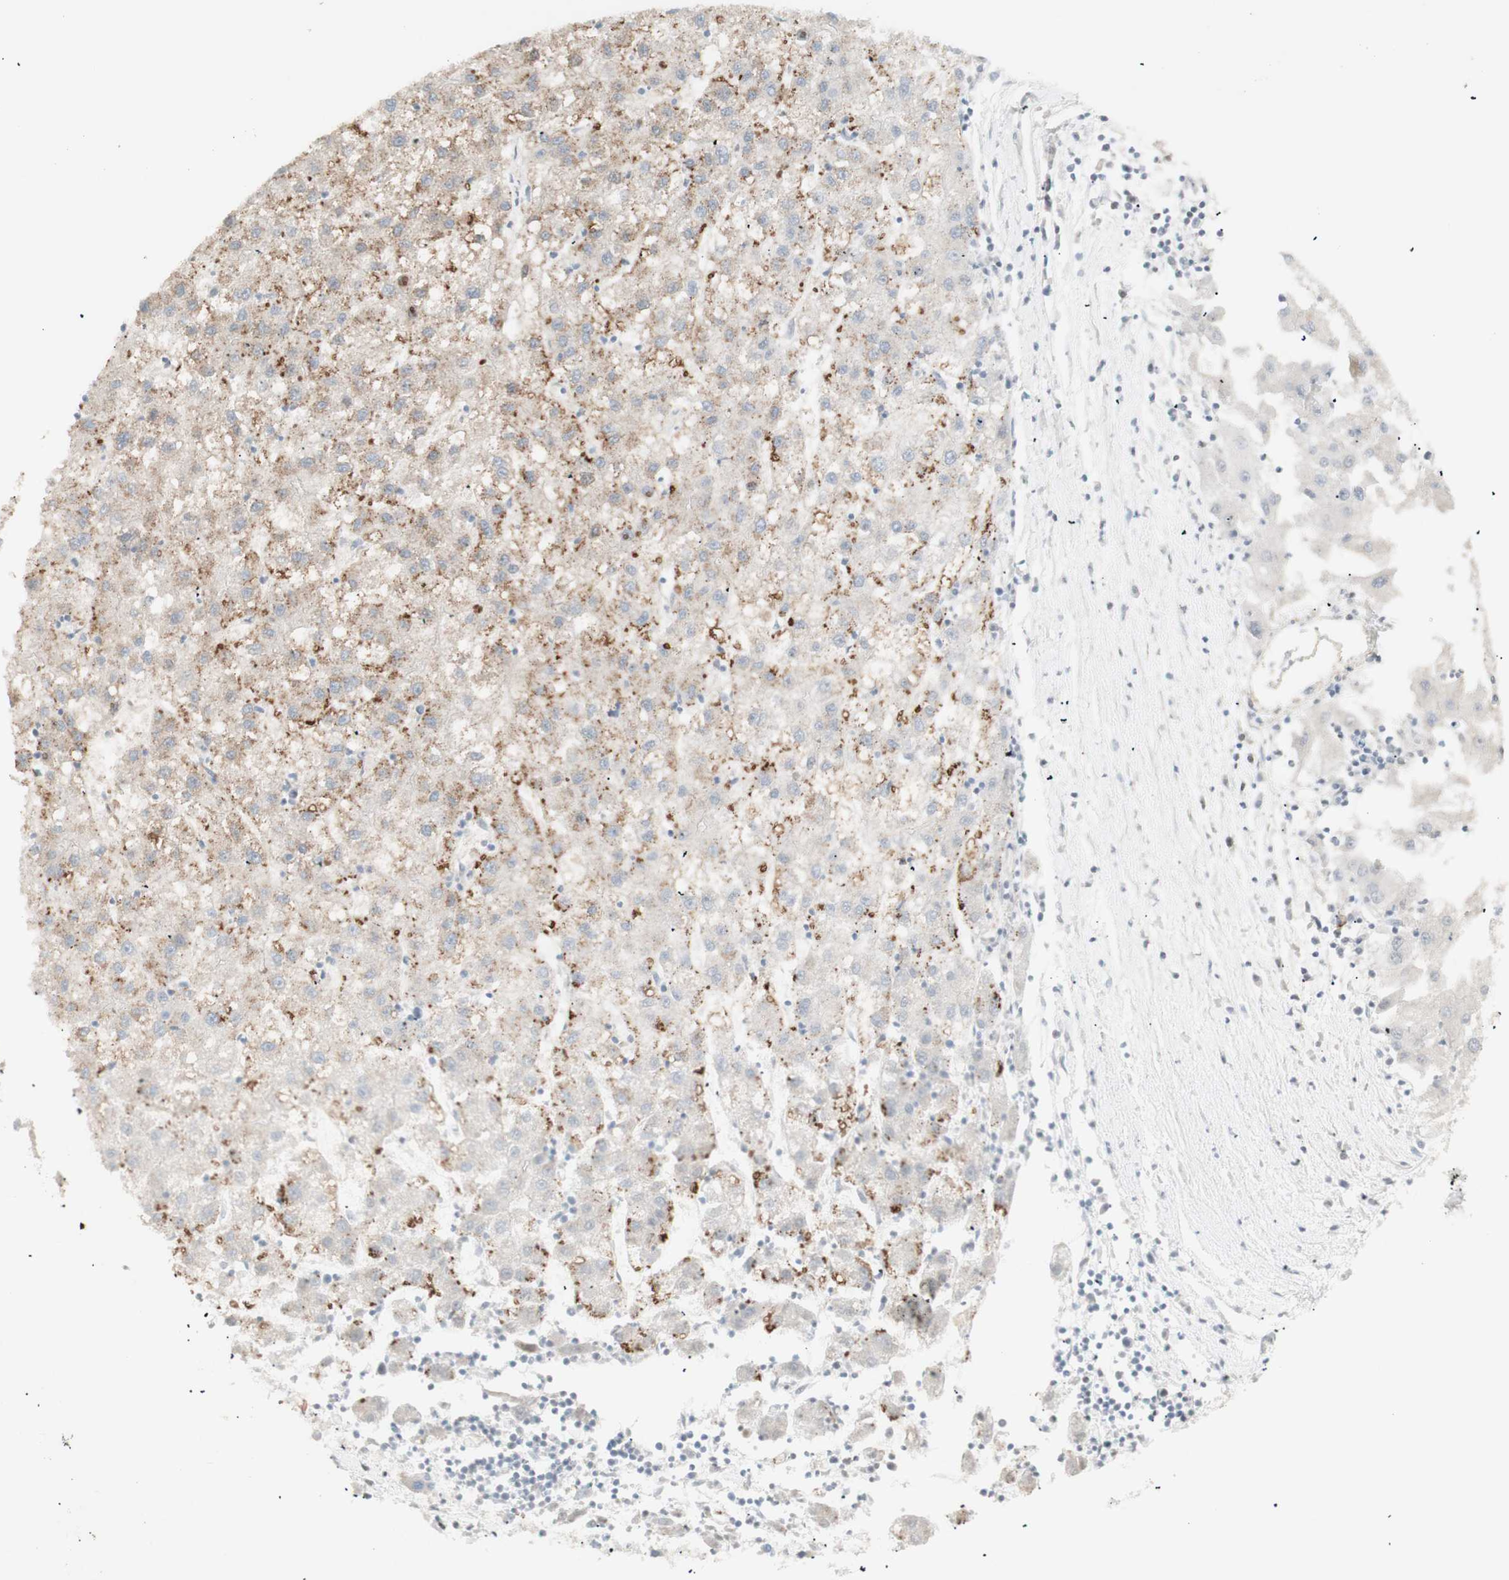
{"staining": {"intensity": "moderate", "quantity": "<25%", "location": "cytoplasmic/membranous"}, "tissue": "liver cancer", "cell_type": "Tumor cells", "image_type": "cancer", "snomed": [{"axis": "morphology", "description": "Carcinoma, Hepatocellular, NOS"}, {"axis": "topography", "description": "Liver"}], "caption": "A high-resolution micrograph shows IHC staining of liver cancer, which displays moderate cytoplasmic/membranous positivity in approximately <25% of tumor cells. The staining is performed using DAB (3,3'-diaminobenzidine) brown chromogen to label protein expression. The nuclei are counter-stained blue using hematoxylin.", "gene": "NDST4", "patient": {"sex": "male", "age": 72}}